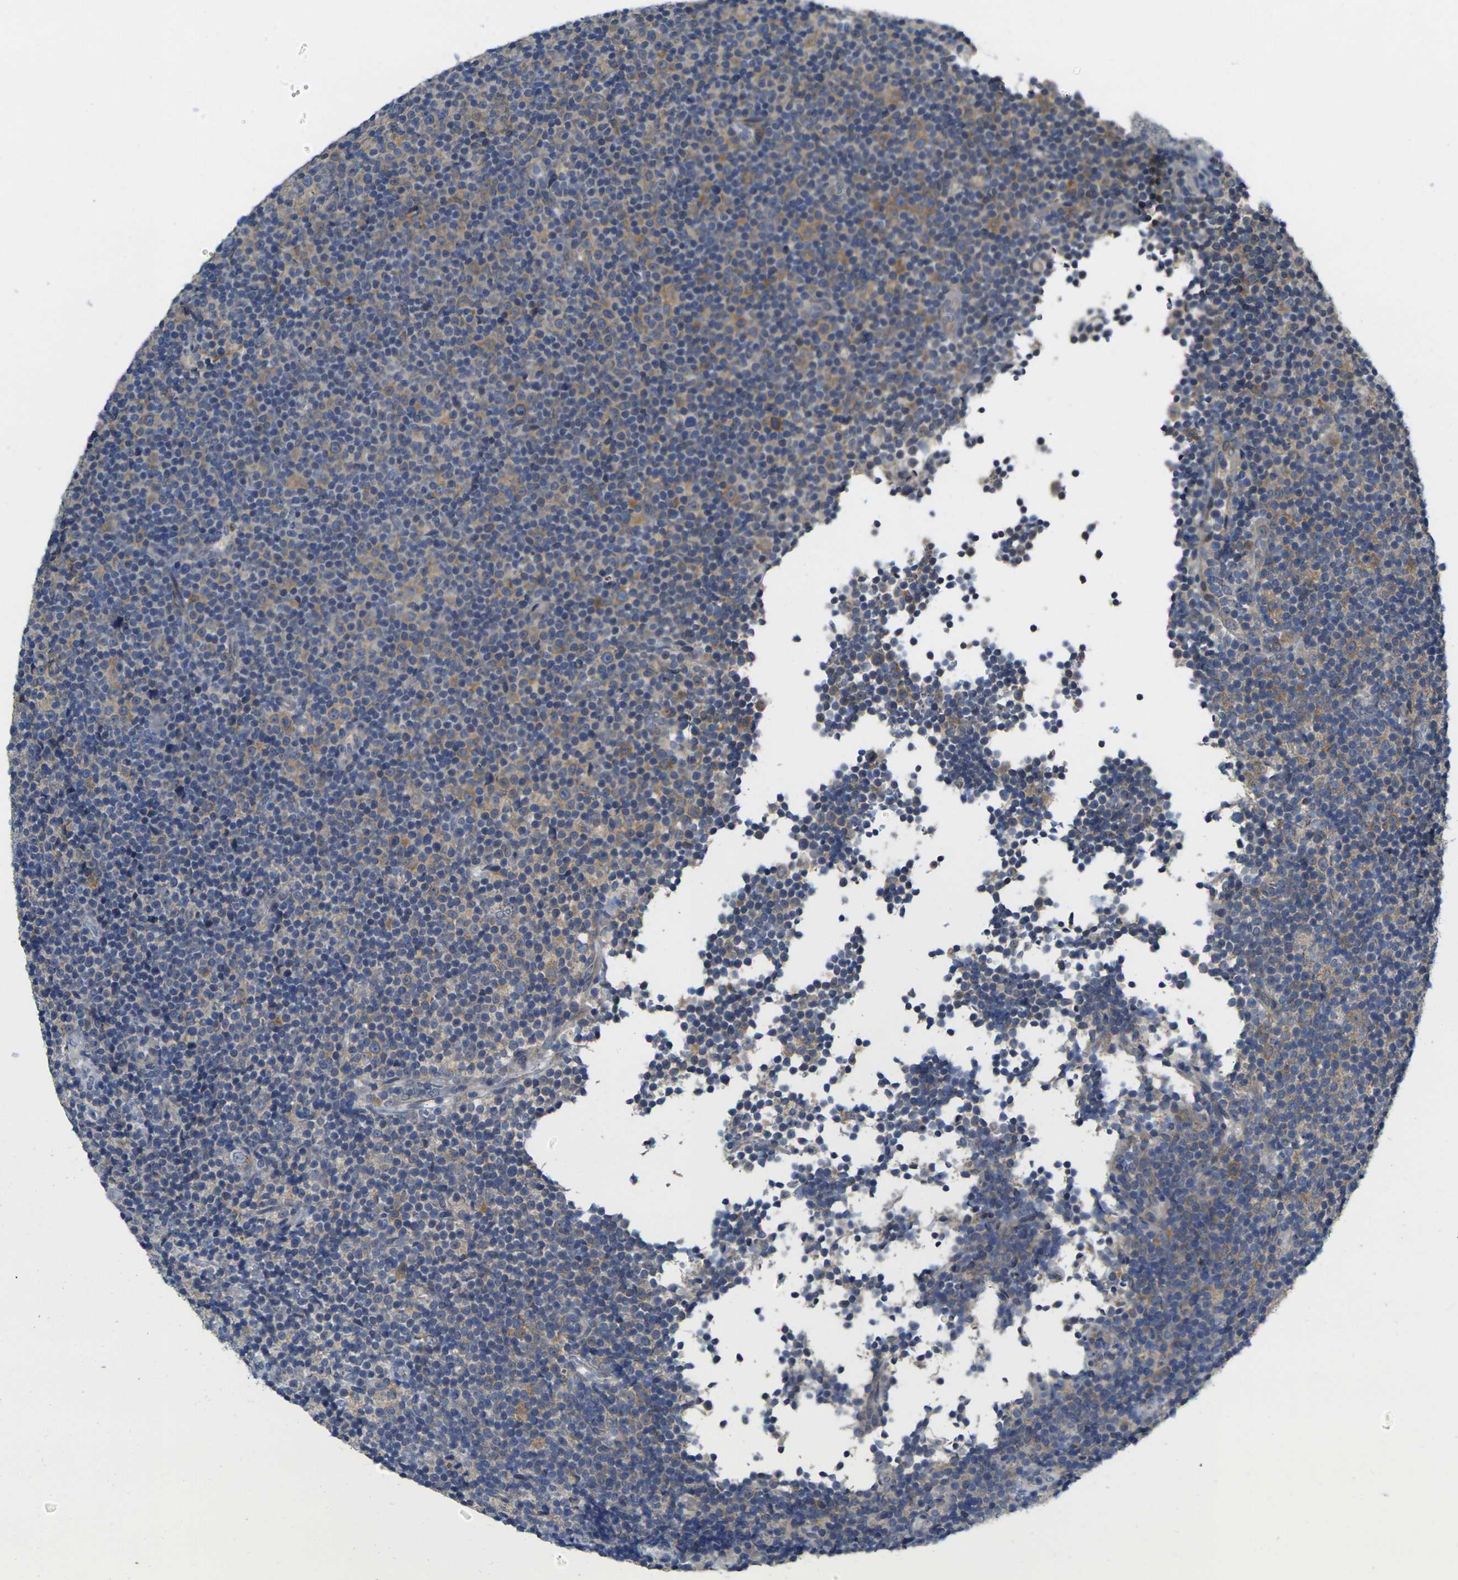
{"staining": {"intensity": "moderate", "quantity": "25%-75%", "location": "cytoplasmic/membranous"}, "tissue": "lymphoma", "cell_type": "Tumor cells", "image_type": "cancer", "snomed": [{"axis": "morphology", "description": "Malignant lymphoma, non-Hodgkin's type, Low grade"}, {"axis": "topography", "description": "Lymph node"}], "caption": "Immunohistochemical staining of malignant lymphoma, non-Hodgkin's type (low-grade) exhibits medium levels of moderate cytoplasmic/membranous expression in approximately 25%-75% of tumor cells. (DAB (3,3'-diaminobenzidine) IHC with brightfield microscopy, high magnification).", "gene": "GNA12", "patient": {"sex": "female", "age": 67}}